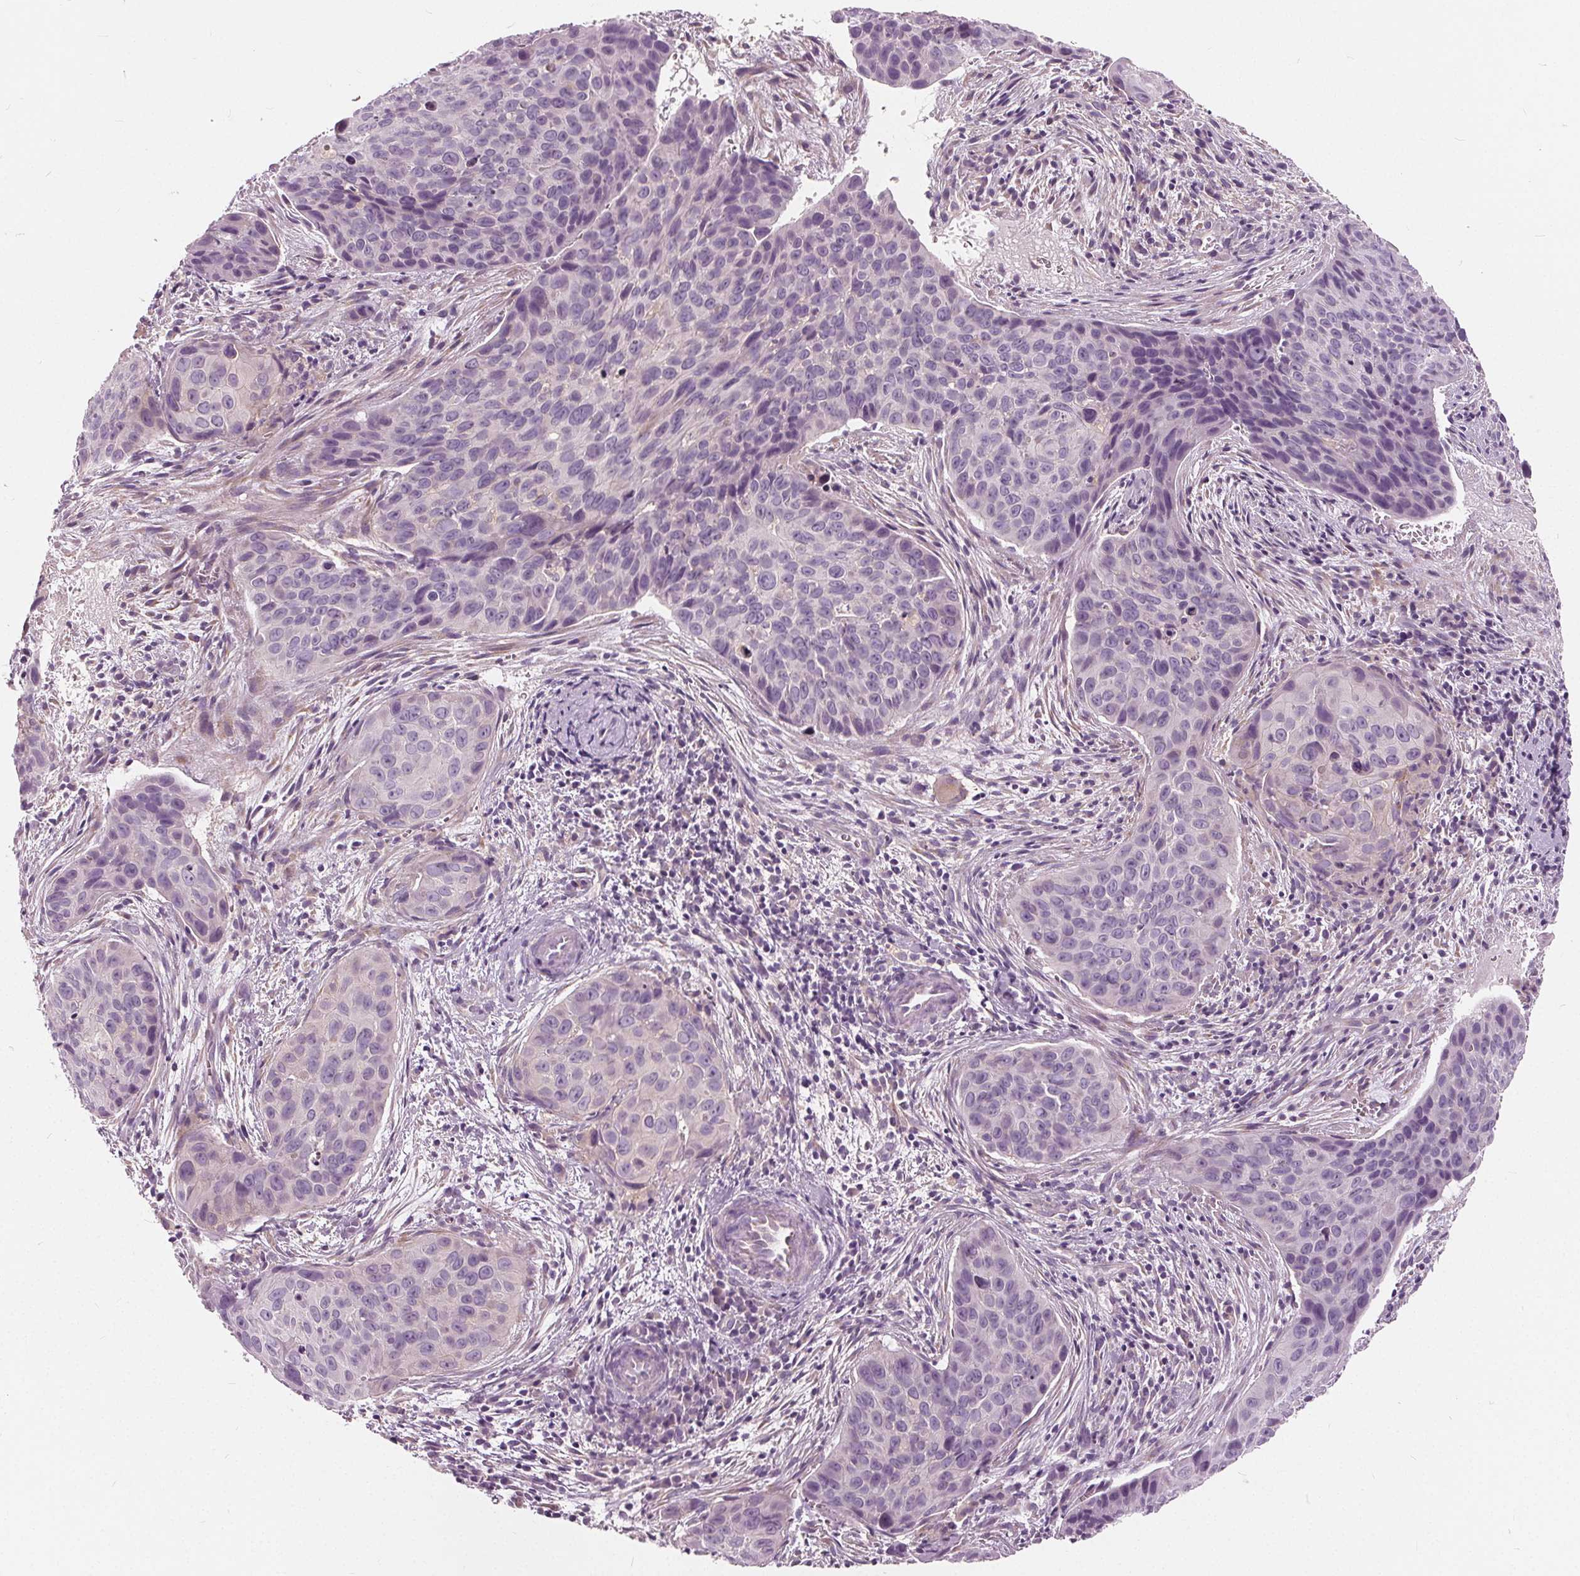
{"staining": {"intensity": "negative", "quantity": "none", "location": "none"}, "tissue": "cervical cancer", "cell_type": "Tumor cells", "image_type": "cancer", "snomed": [{"axis": "morphology", "description": "Squamous cell carcinoma, NOS"}, {"axis": "topography", "description": "Cervix"}], "caption": "There is no significant expression in tumor cells of cervical cancer (squamous cell carcinoma).", "gene": "LHFPL7", "patient": {"sex": "female", "age": 35}}